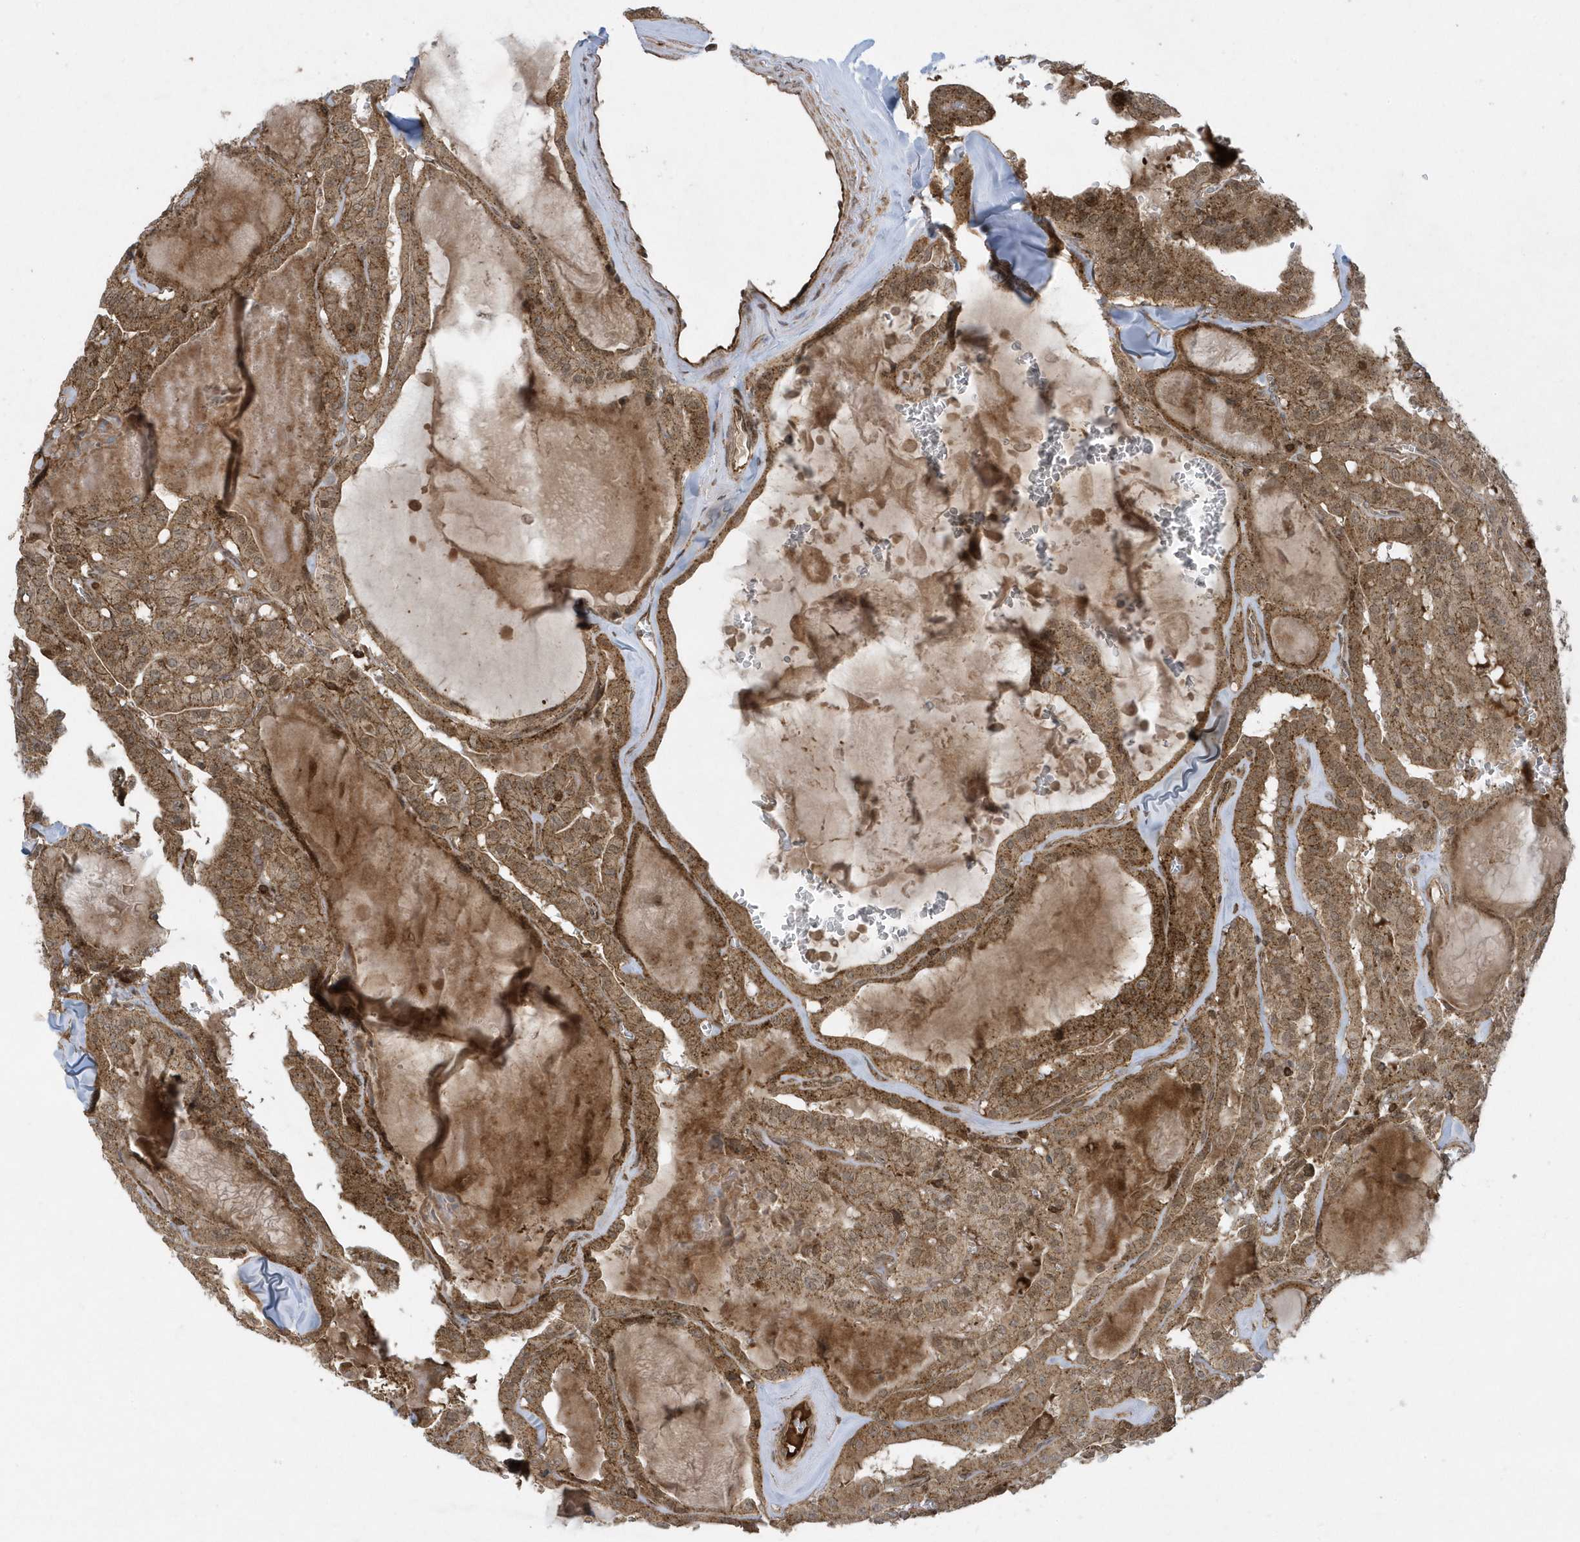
{"staining": {"intensity": "moderate", "quantity": ">75%", "location": "cytoplasmic/membranous,nuclear"}, "tissue": "thyroid cancer", "cell_type": "Tumor cells", "image_type": "cancer", "snomed": [{"axis": "morphology", "description": "Papillary adenocarcinoma, NOS"}, {"axis": "topography", "description": "Thyroid gland"}], "caption": "IHC staining of thyroid papillary adenocarcinoma, which shows medium levels of moderate cytoplasmic/membranous and nuclear positivity in about >75% of tumor cells indicating moderate cytoplasmic/membranous and nuclear protein staining. The staining was performed using DAB (3,3'-diaminobenzidine) (brown) for protein detection and nuclei were counterstained in hematoxylin (blue).", "gene": "STAMBP", "patient": {"sex": "male", "age": 52}}